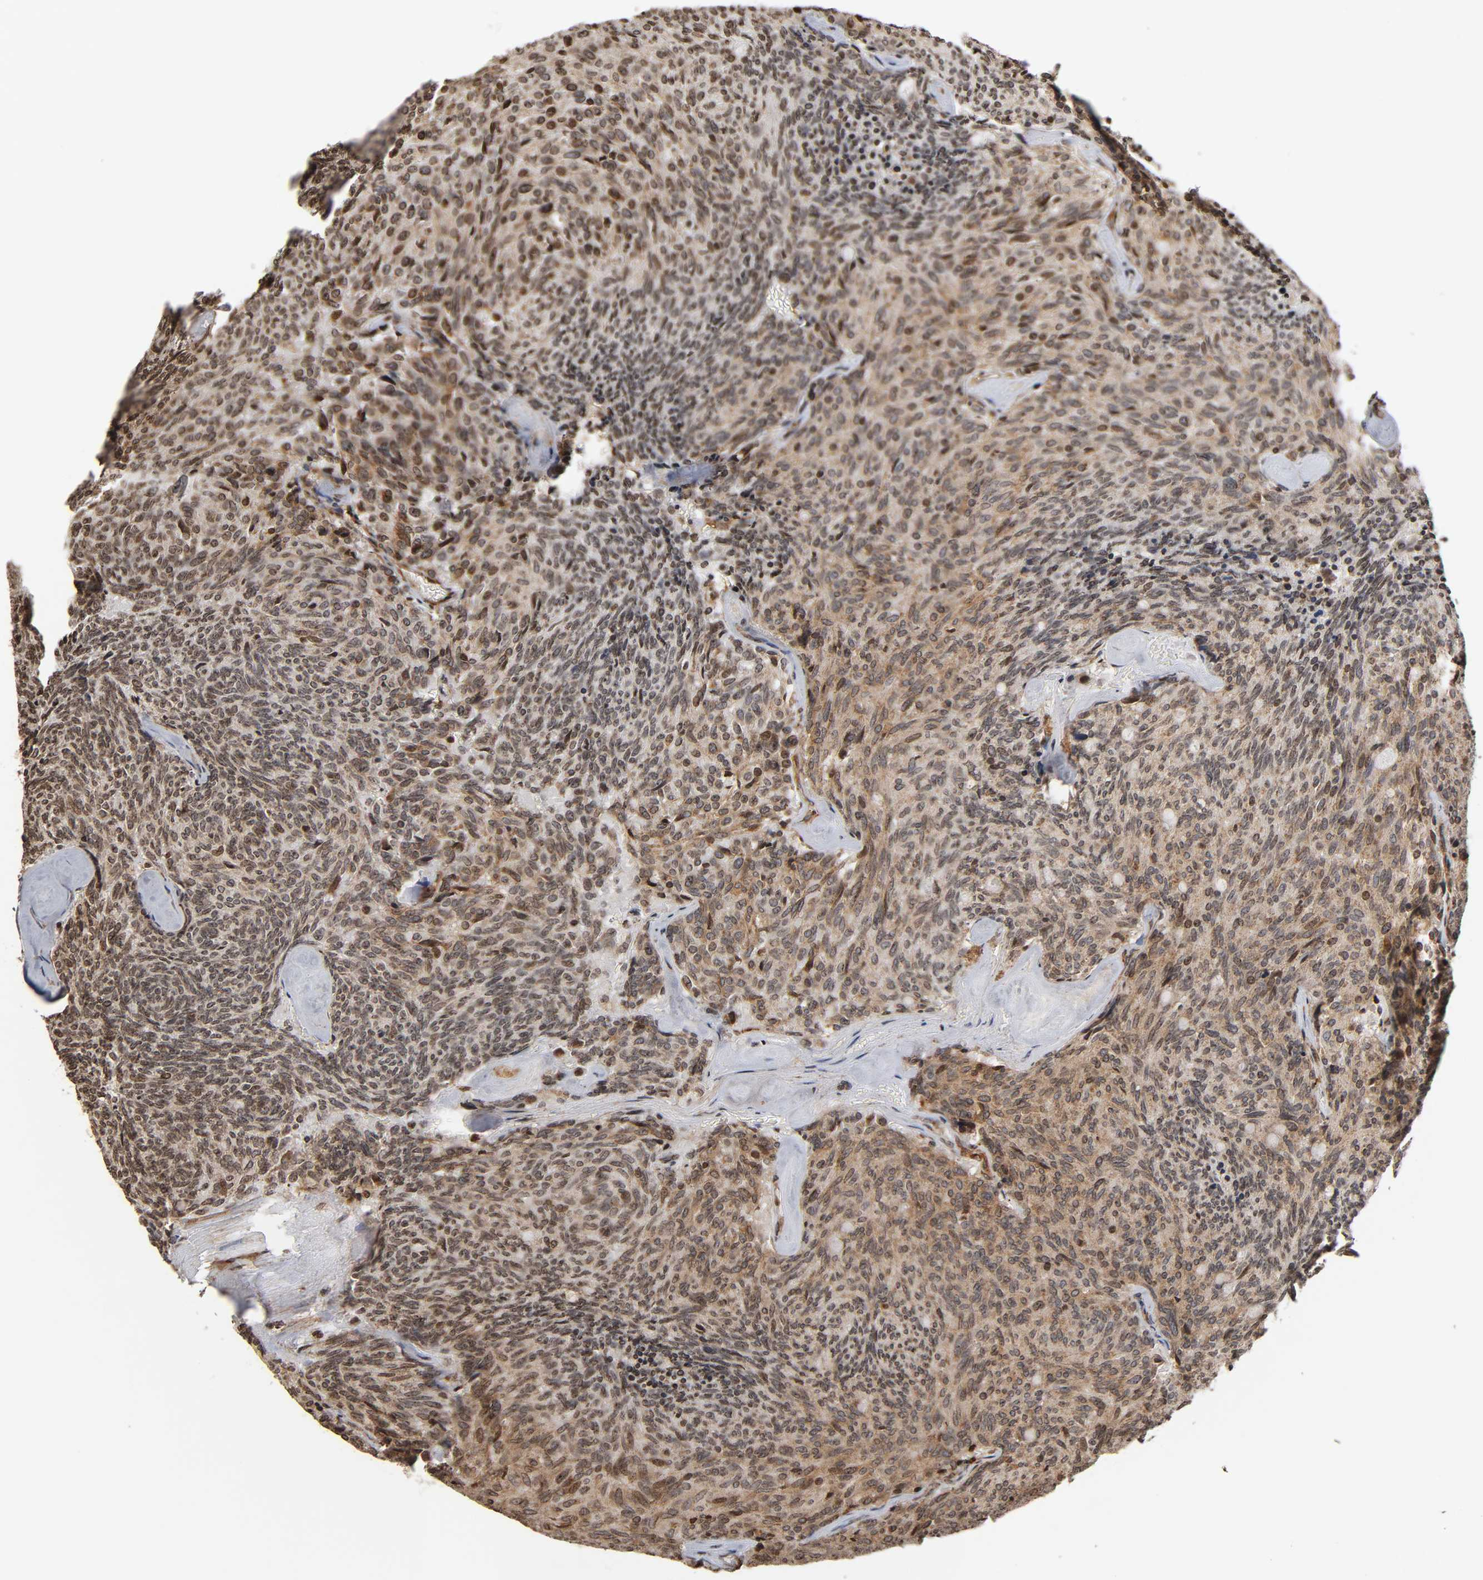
{"staining": {"intensity": "weak", "quantity": ">75%", "location": "cytoplasmic/membranous"}, "tissue": "carcinoid", "cell_type": "Tumor cells", "image_type": "cancer", "snomed": [{"axis": "morphology", "description": "Carcinoid, malignant, NOS"}, {"axis": "topography", "description": "Pancreas"}], "caption": "Protein positivity by immunohistochemistry demonstrates weak cytoplasmic/membranous expression in about >75% of tumor cells in carcinoid (malignant). (IHC, brightfield microscopy, high magnification).", "gene": "ITGAV", "patient": {"sex": "female", "age": 54}}